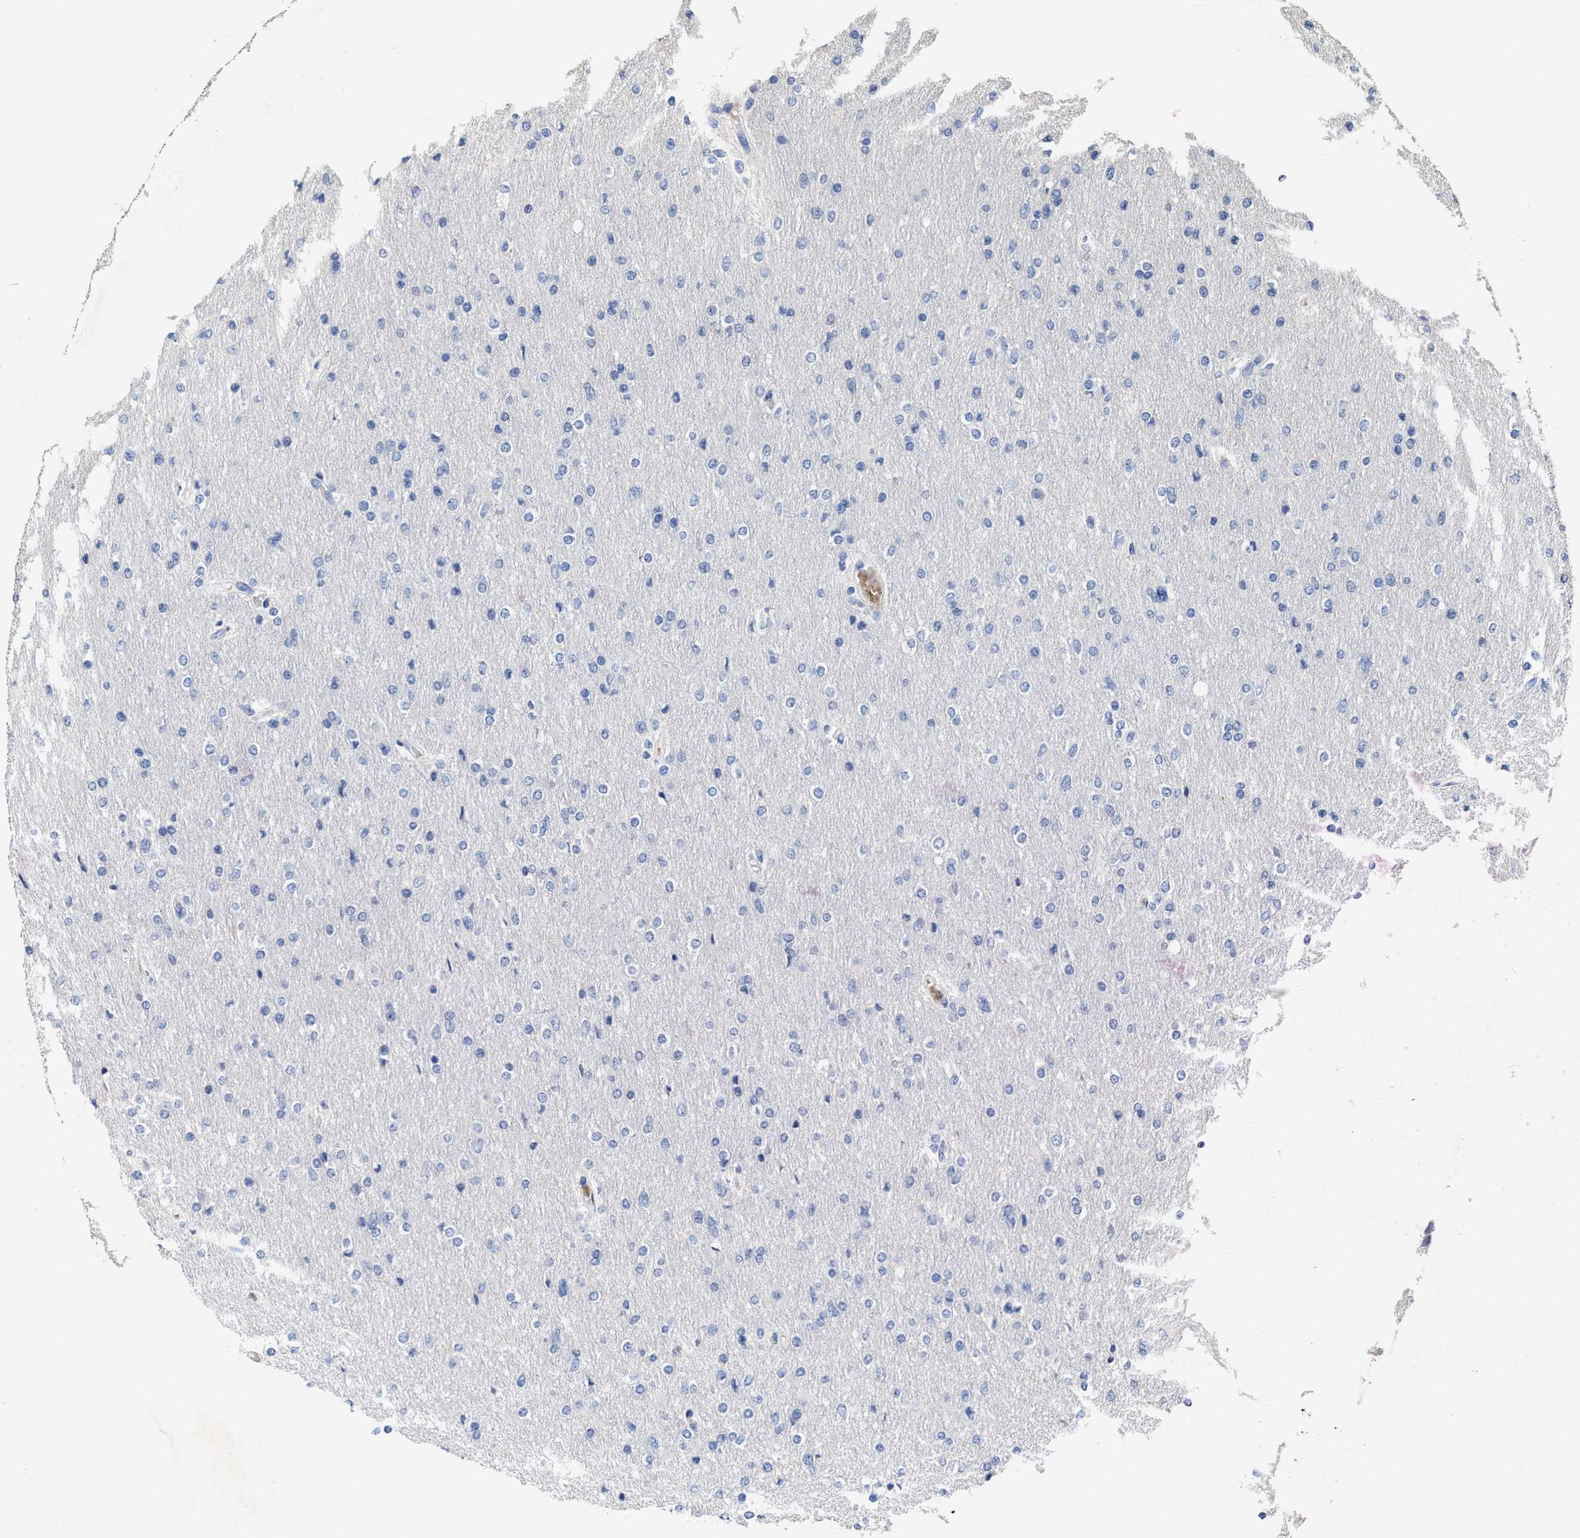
{"staining": {"intensity": "negative", "quantity": "none", "location": "none"}, "tissue": "glioma", "cell_type": "Tumor cells", "image_type": "cancer", "snomed": [{"axis": "morphology", "description": "Glioma, malignant, High grade"}, {"axis": "topography", "description": "Cerebral cortex"}], "caption": "This is an IHC histopathology image of malignant glioma (high-grade). There is no positivity in tumor cells.", "gene": "ZFAT", "patient": {"sex": "female", "age": 36}}